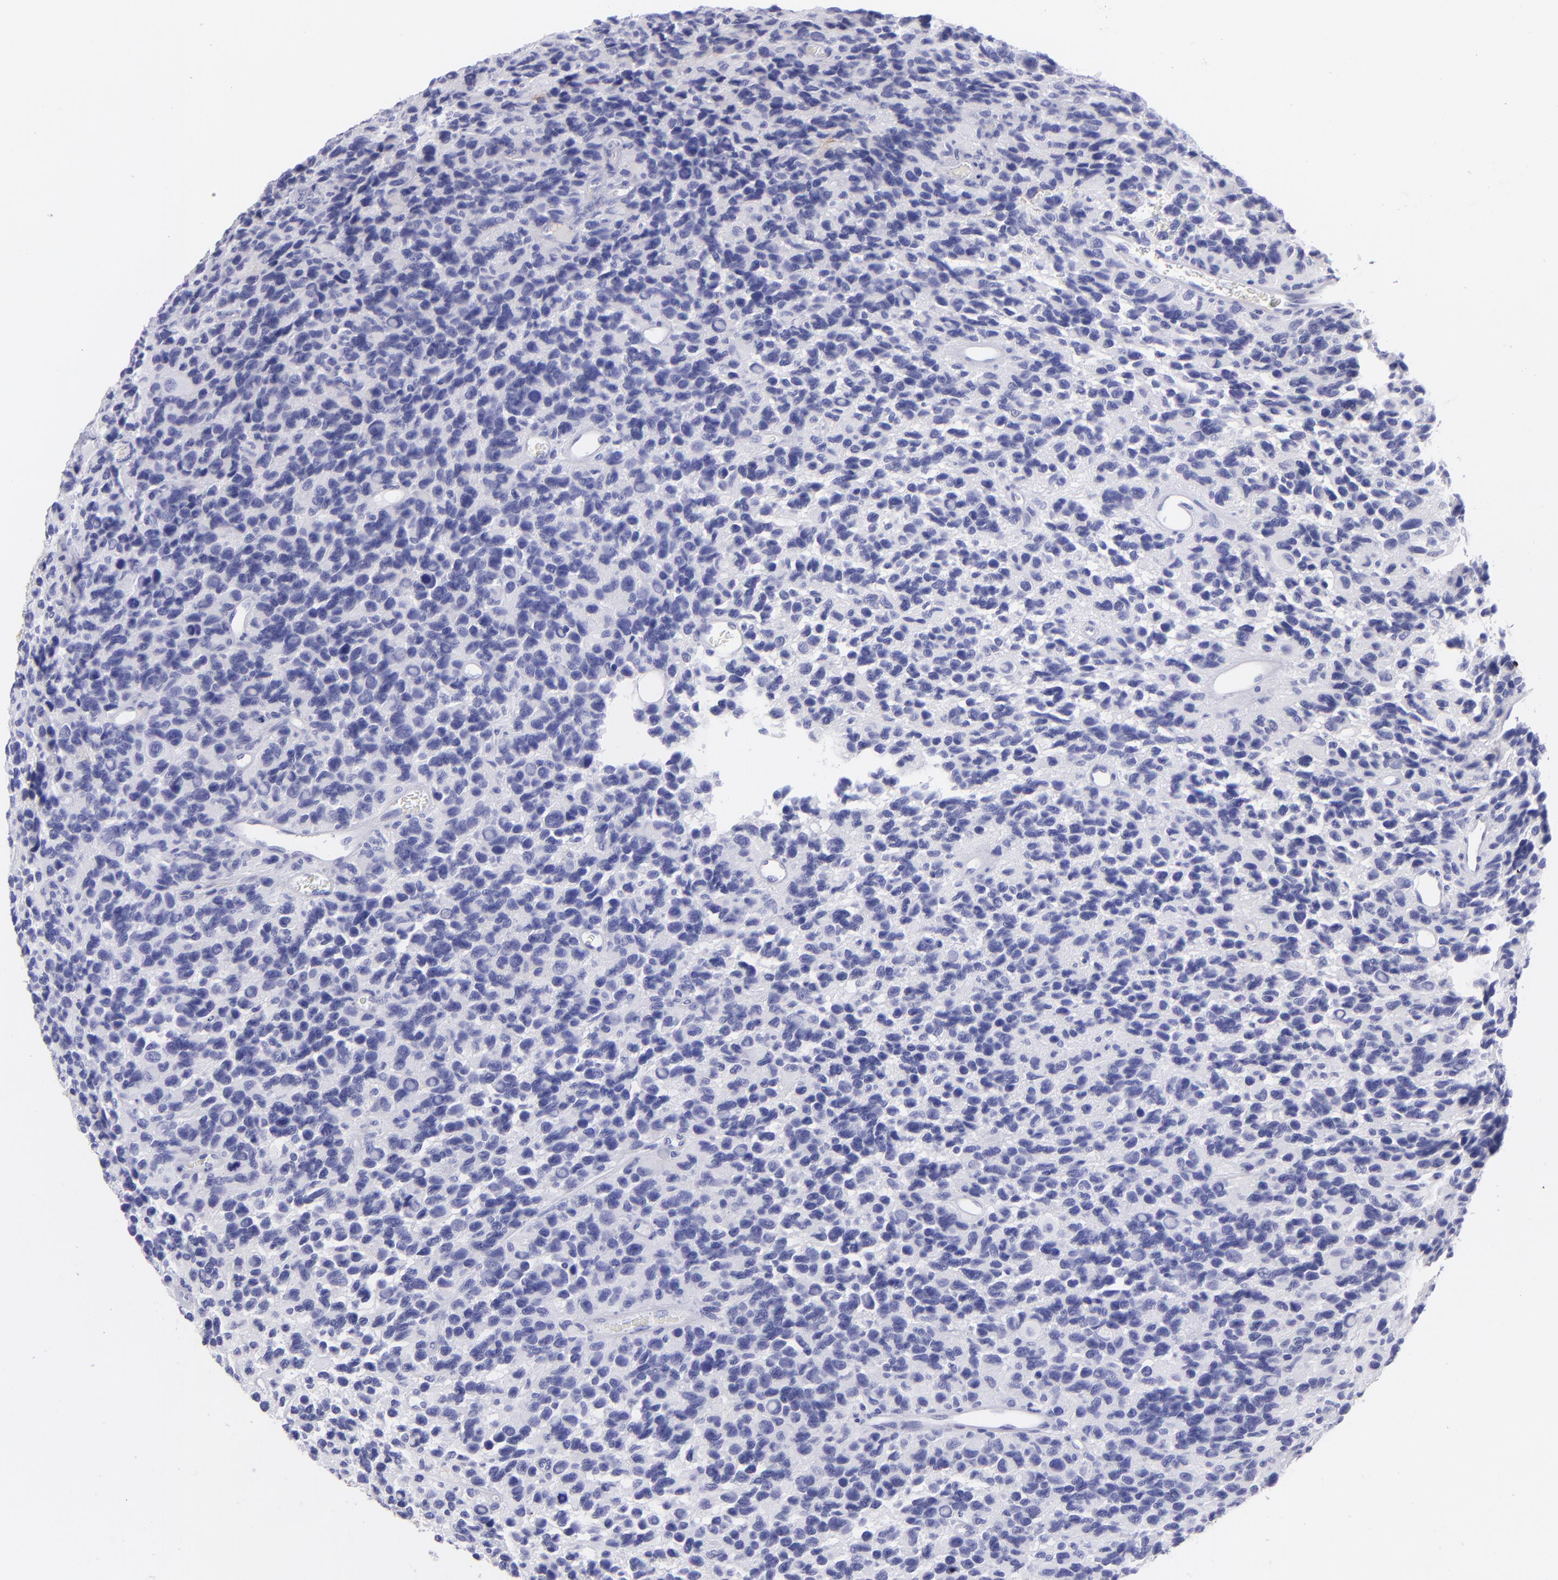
{"staining": {"intensity": "negative", "quantity": "none", "location": "none"}, "tissue": "glioma", "cell_type": "Tumor cells", "image_type": "cancer", "snomed": [{"axis": "morphology", "description": "Glioma, malignant, High grade"}, {"axis": "topography", "description": "Brain"}], "caption": "The micrograph exhibits no significant staining in tumor cells of glioma.", "gene": "SLC1A2", "patient": {"sex": "male", "age": 77}}